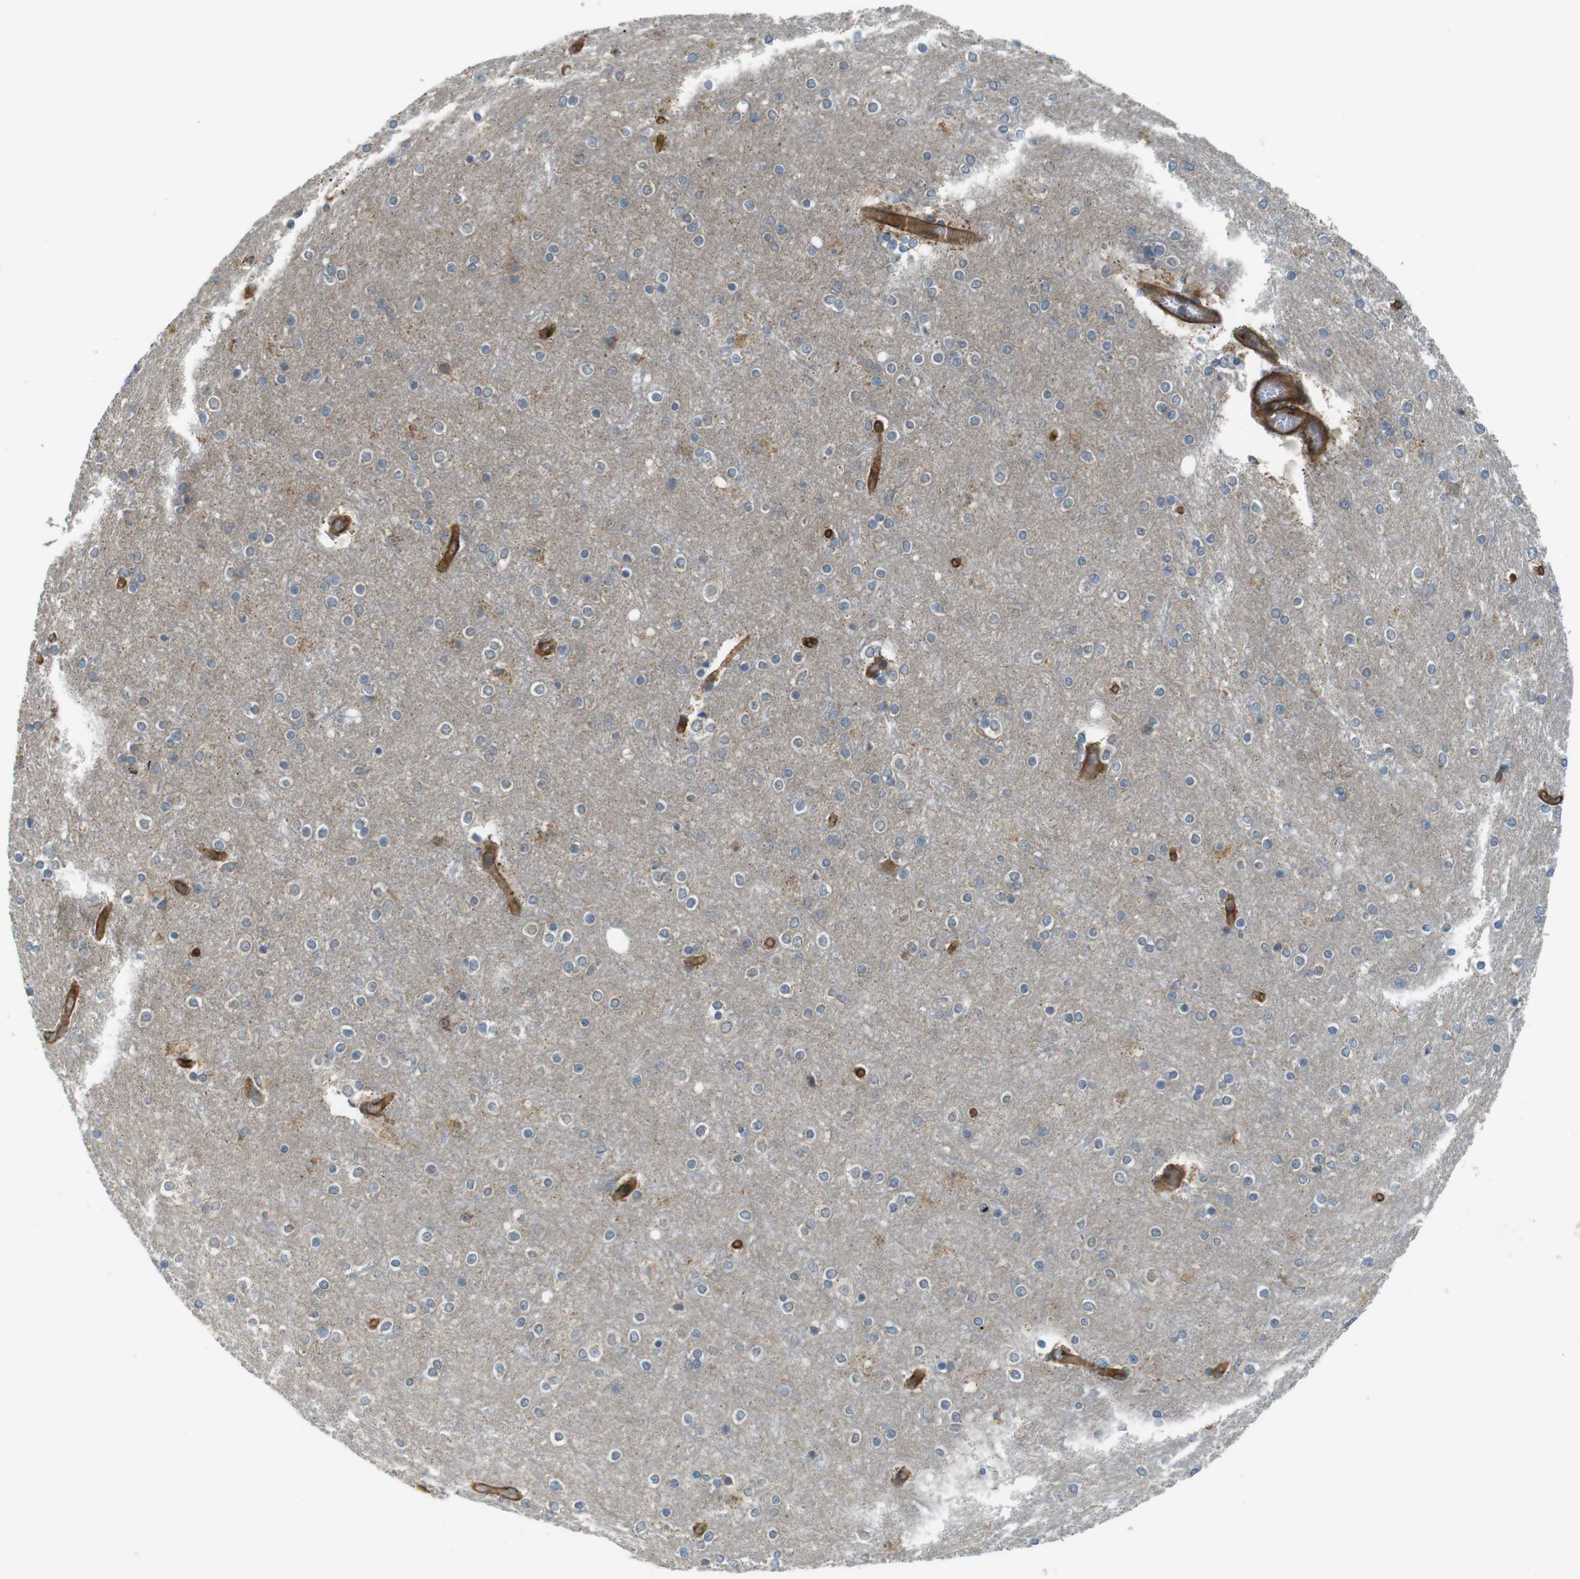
{"staining": {"intensity": "moderate", "quantity": ">75%", "location": "cytoplasmic/membranous"}, "tissue": "cerebral cortex", "cell_type": "Endothelial cells", "image_type": "normal", "snomed": [{"axis": "morphology", "description": "Normal tissue, NOS"}, {"axis": "topography", "description": "Cerebral cortex"}], "caption": "Cerebral cortex stained for a protein (brown) shows moderate cytoplasmic/membranous positive positivity in about >75% of endothelial cells.", "gene": "TSC1", "patient": {"sex": "female", "age": 54}}